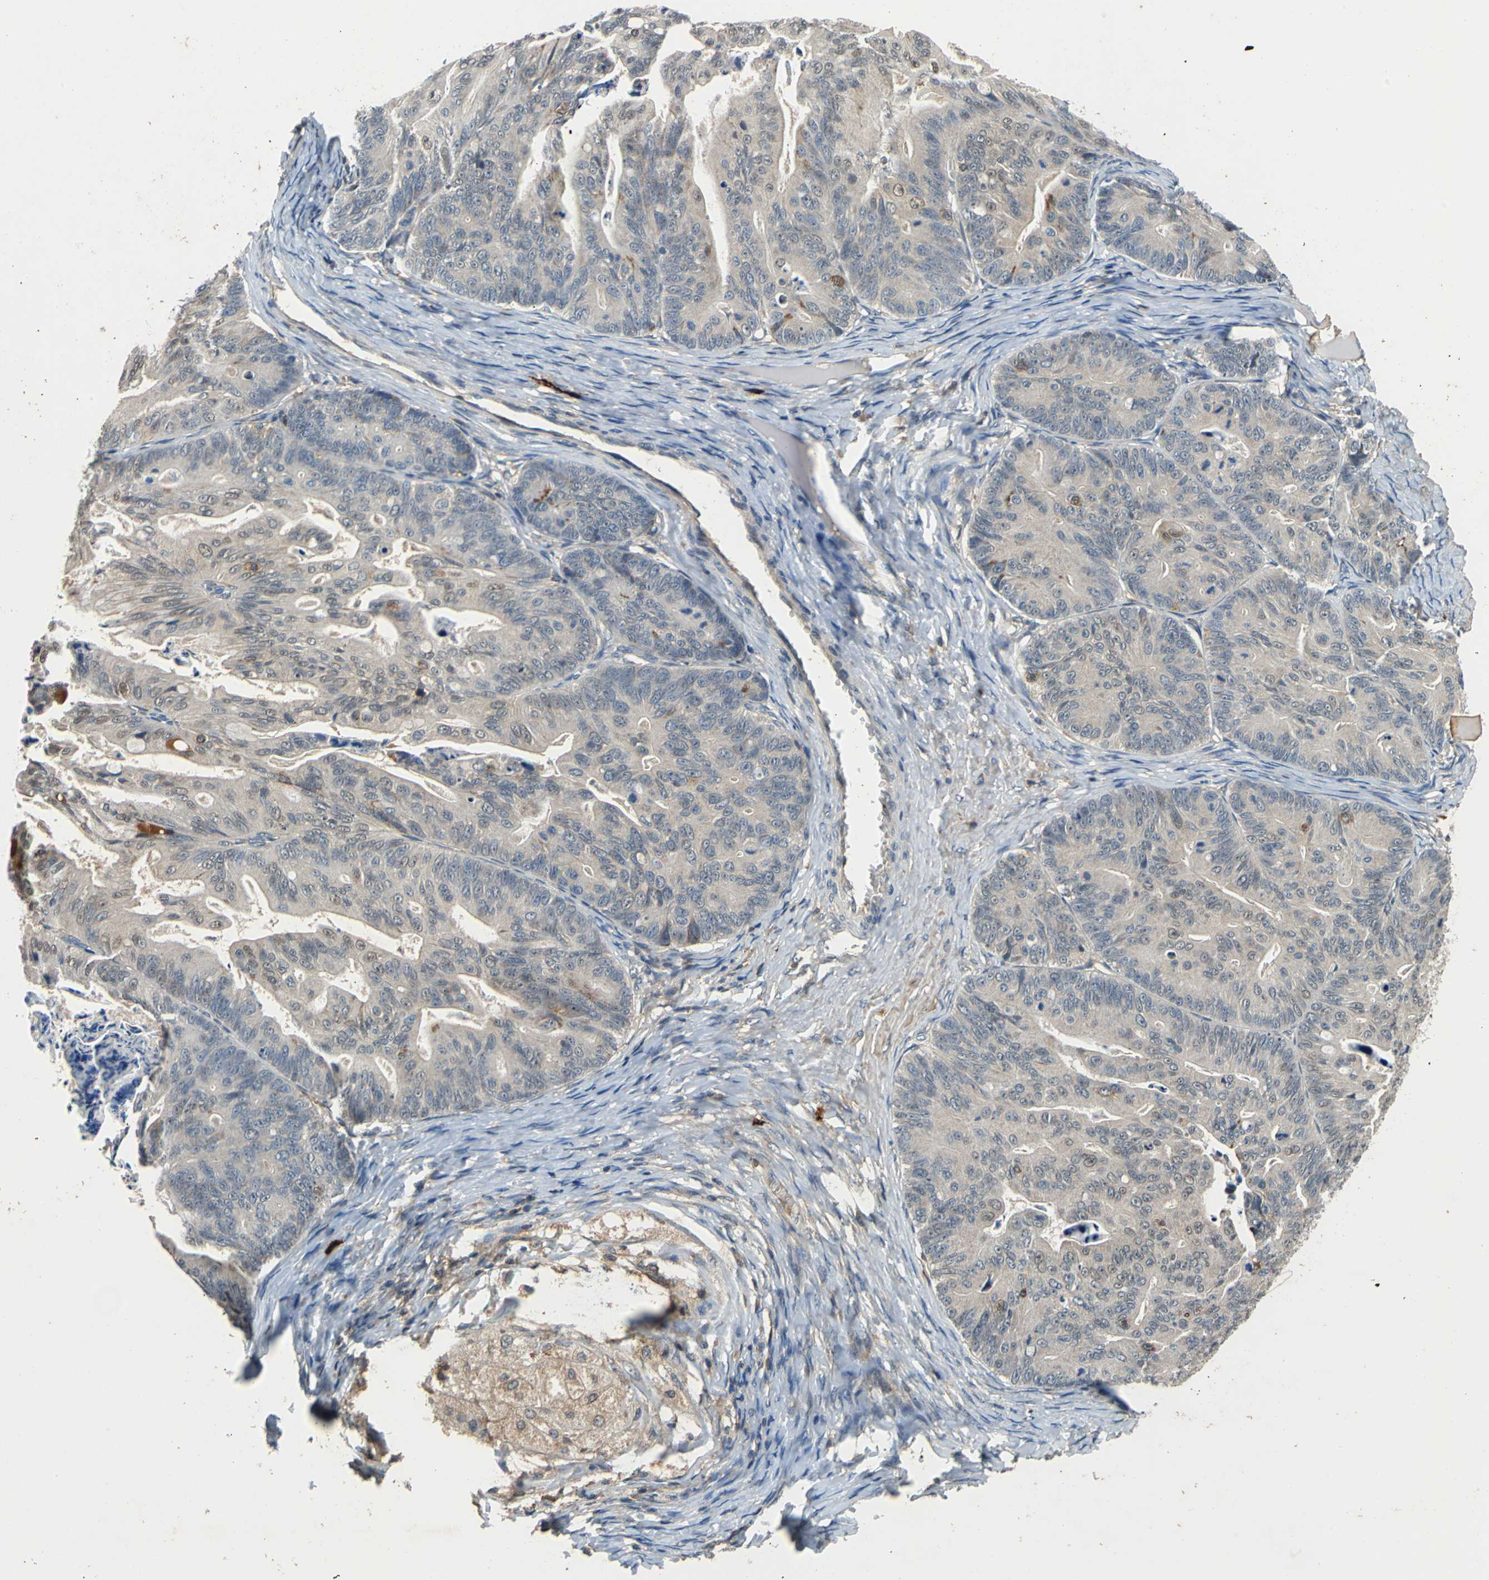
{"staining": {"intensity": "weak", "quantity": "25%-75%", "location": "cytoplasmic/membranous"}, "tissue": "ovarian cancer", "cell_type": "Tumor cells", "image_type": "cancer", "snomed": [{"axis": "morphology", "description": "Cystadenocarcinoma, mucinous, NOS"}, {"axis": "topography", "description": "Ovary"}], "caption": "Tumor cells display weak cytoplasmic/membranous expression in approximately 25%-75% of cells in ovarian cancer (mucinous cystadenocarcinoma).", "gene": "SLC19A2", "patient": {"sex": "female", "age": 36}}